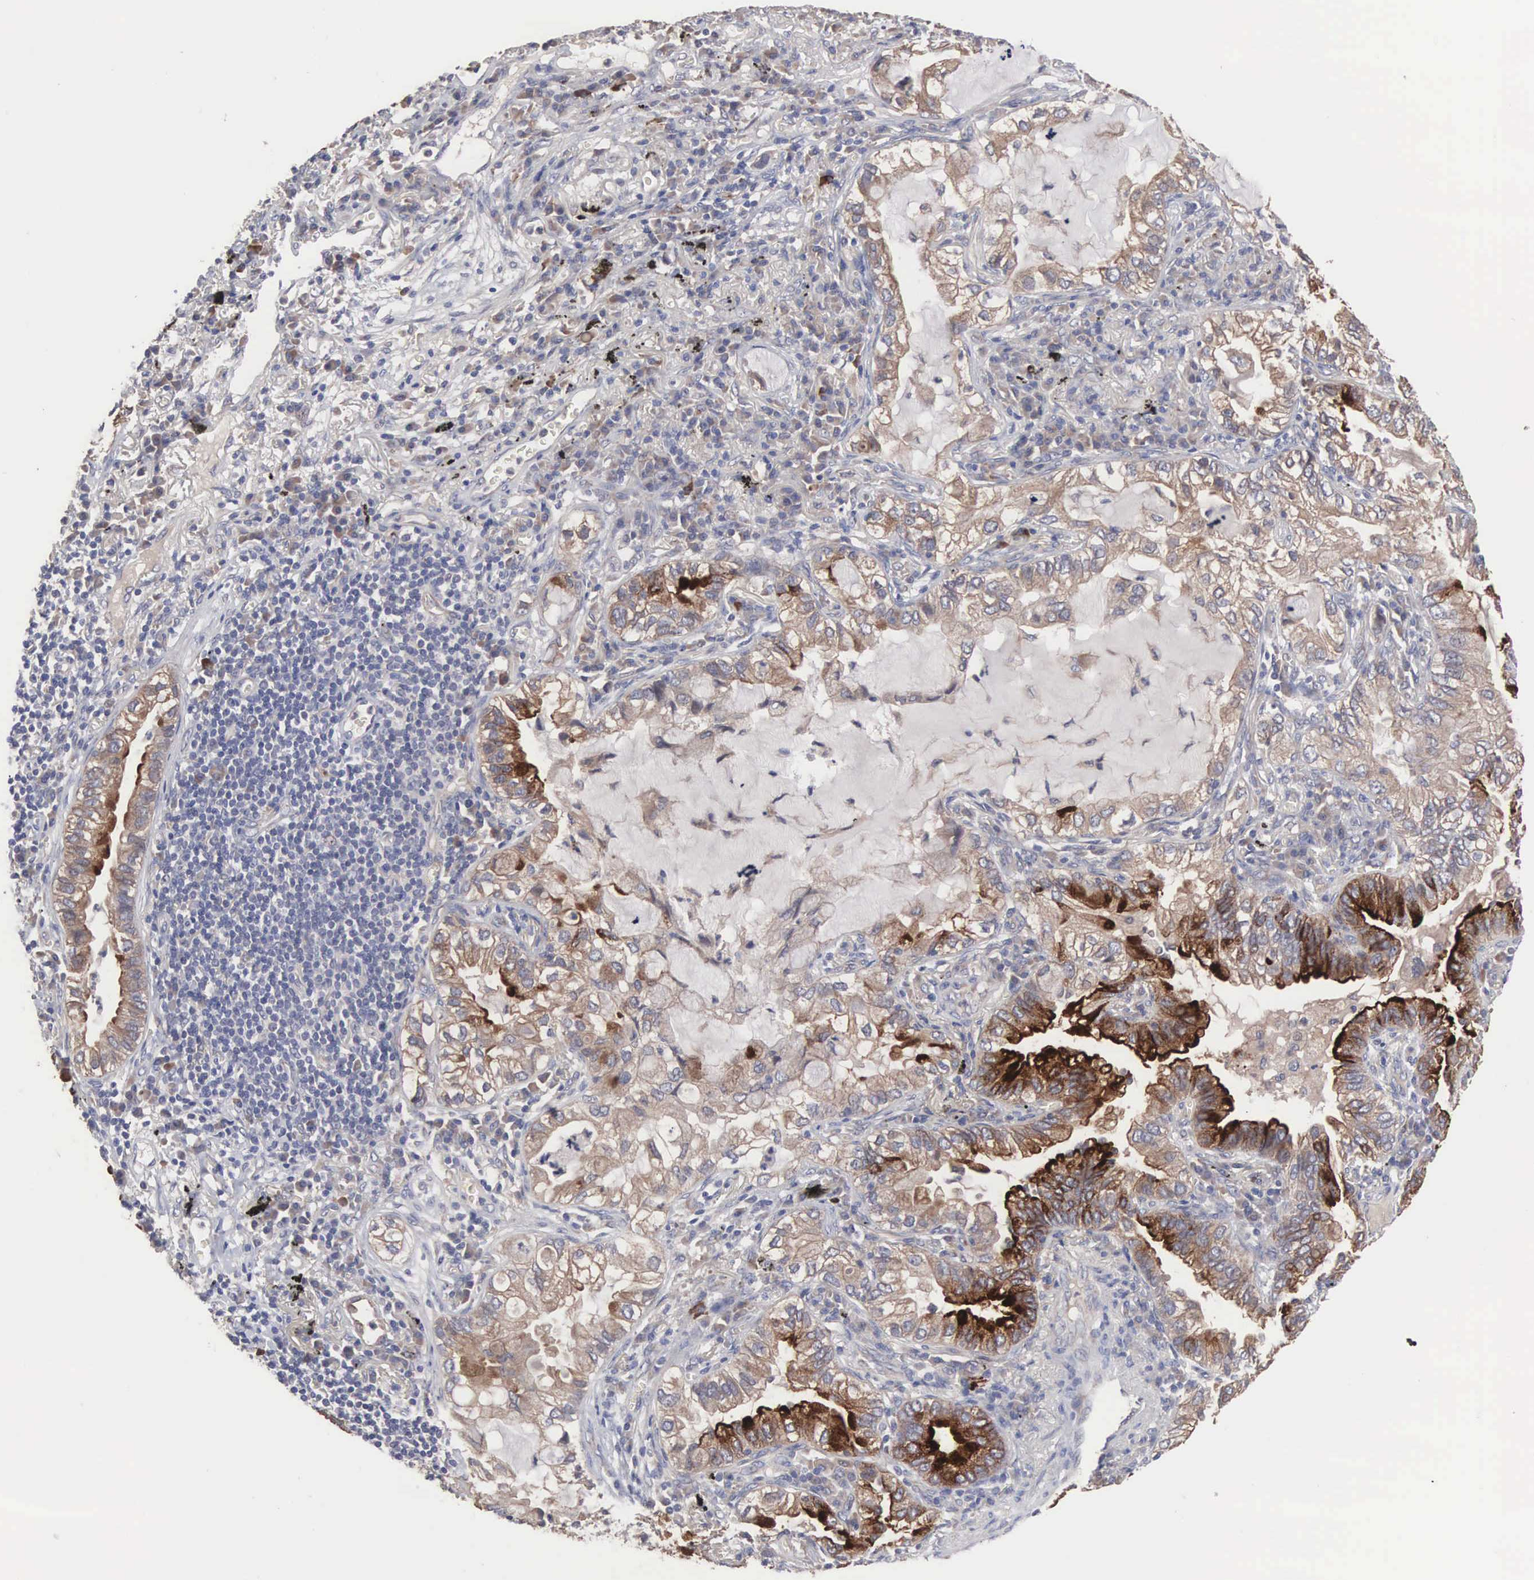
{"staining": {"intensity": "strong", "quantity": ">75%", "location": "none"}, "tissue": "lung cancer", "cell_type": "Tumor cells", "image_type": "cancer", "snomed": [{"axis": "morphology", "description": "Adenocarcinoma, NOS"}, {"axis": "topography", "description": "Lung"}], "caption": "Lung adenocarcinoma stained with a protein marker exhibits strong staining in tumor cells.", "gene": "INF2", "patient": {"sex": "female", "age": 50}}